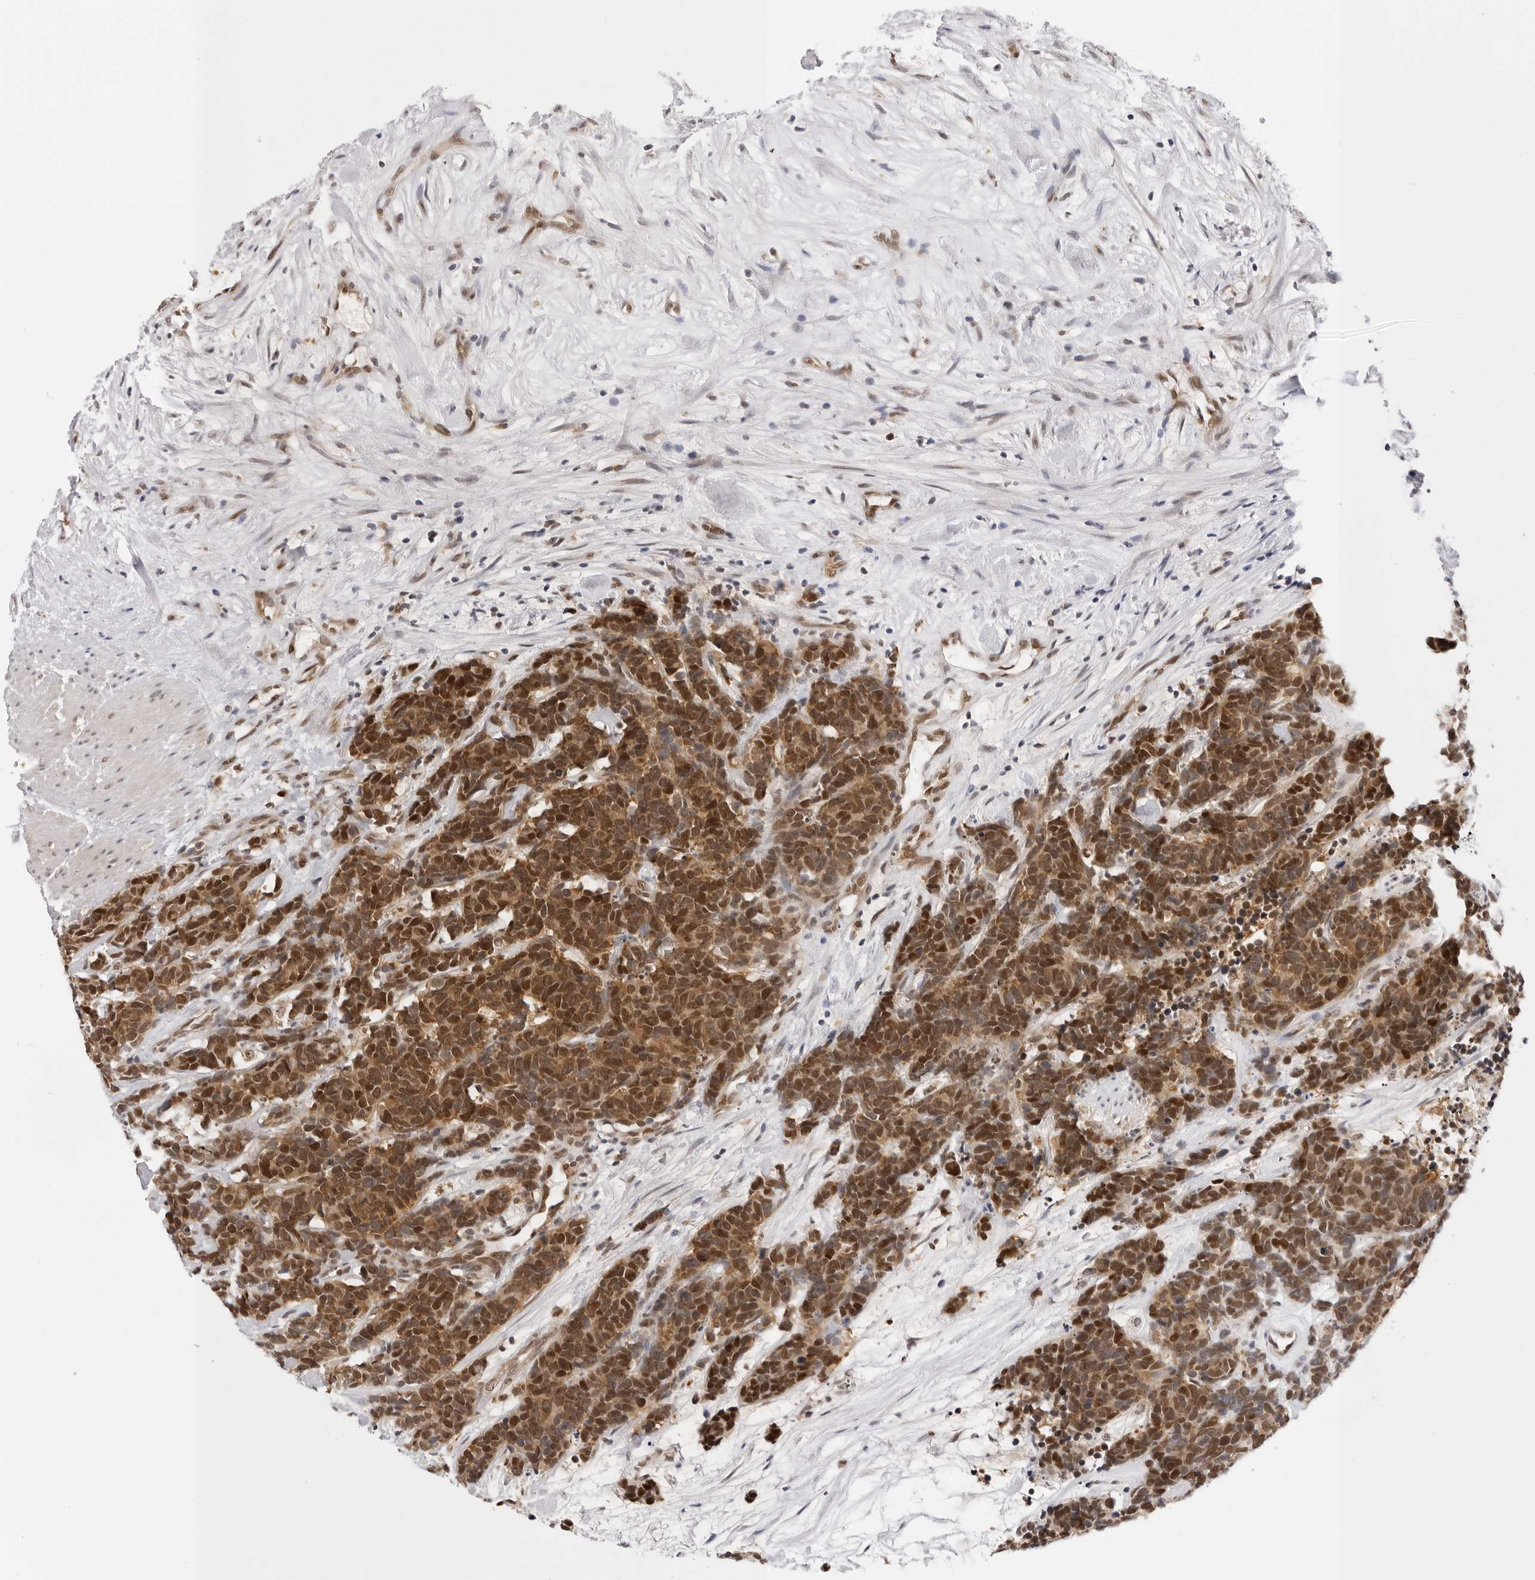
{"staining": {"intensity": "moderate", "quantity": ">75%", "location": "cytoplasmic/membranous,nuclear"}, "tissue": "carcinoid", "cell_type": "Tumor cells", "image_type": "cancer", "snomed": [{"axis": "morphology", "description": "Carcinoma, NOS"}, {"axis": "morphology", "description": "Carcinoid, malignant, NOS"}, {"axis": "topography", "description": "Urinary bladder"}], "caption": "Immunohistochemistry photomicrograph of human carcinoid (malignant) stained for a protein (brown), which exhibits medium levels of moderate cytoplasmic/membranous and nuclear staining in about >75% of tumor cells.", "gene": "WDR77", "patient": {"sex": "male", "age": 57}}